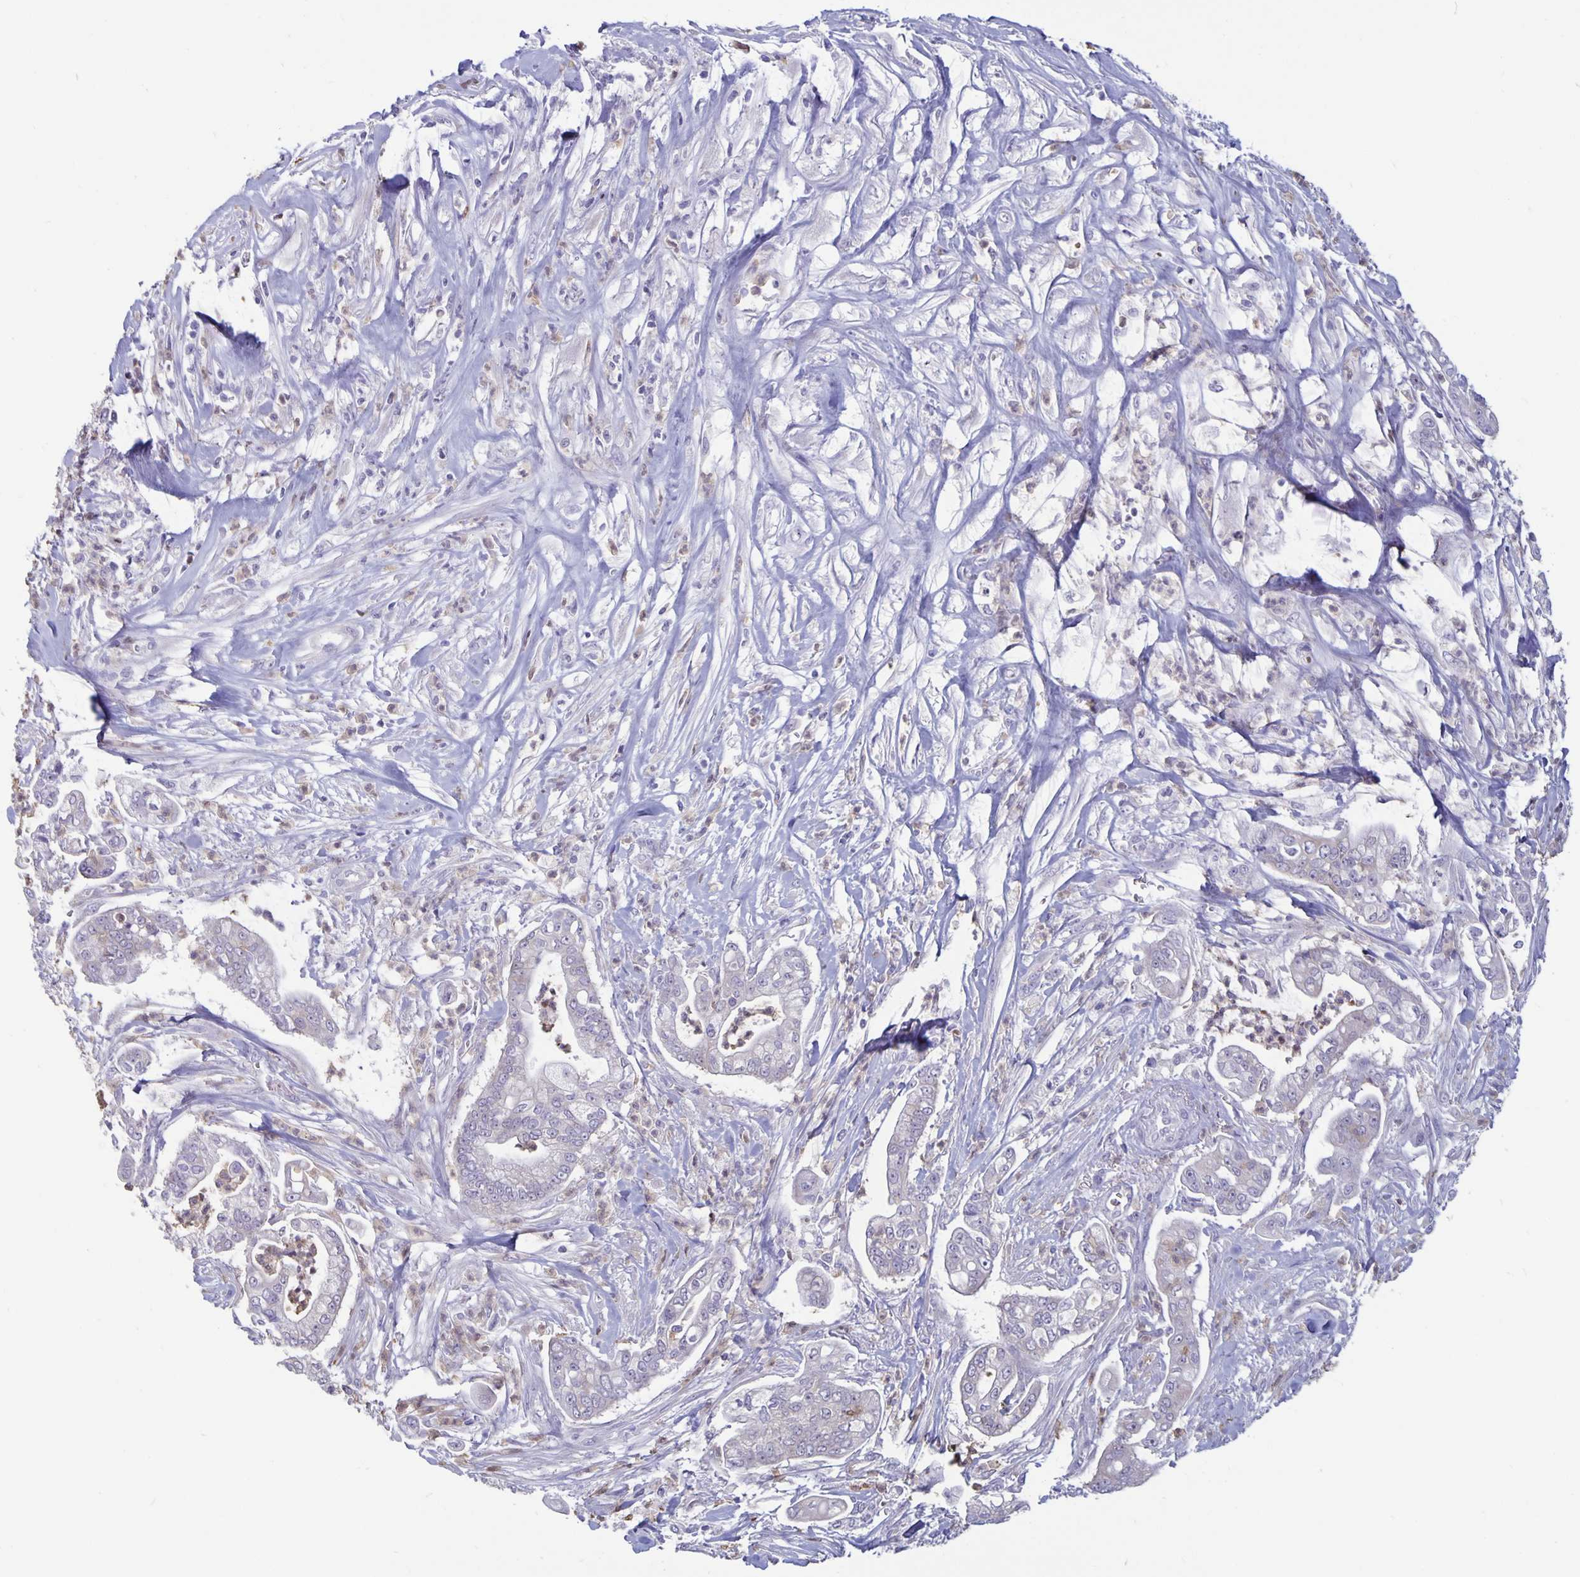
{"staining": {"intensity": "negative", "quantity": "none", "location": "none"}, "tissue": "pancreatic cancer", "cell_type": "Tumor cells", "image_type": "cancer", "snomed": [{"axis": "morphology", "description": "Adenocarcinoma, NOS"}, {"axis": "topography", "description": "Pancreas"}], "caption": "Immunohistochemistry image of pancreatic cancer stained for a protein (brown), which displays no staining in tumor cells.", "gene": "PLCB3", "patient": {"sex": "female", "age": 69}}